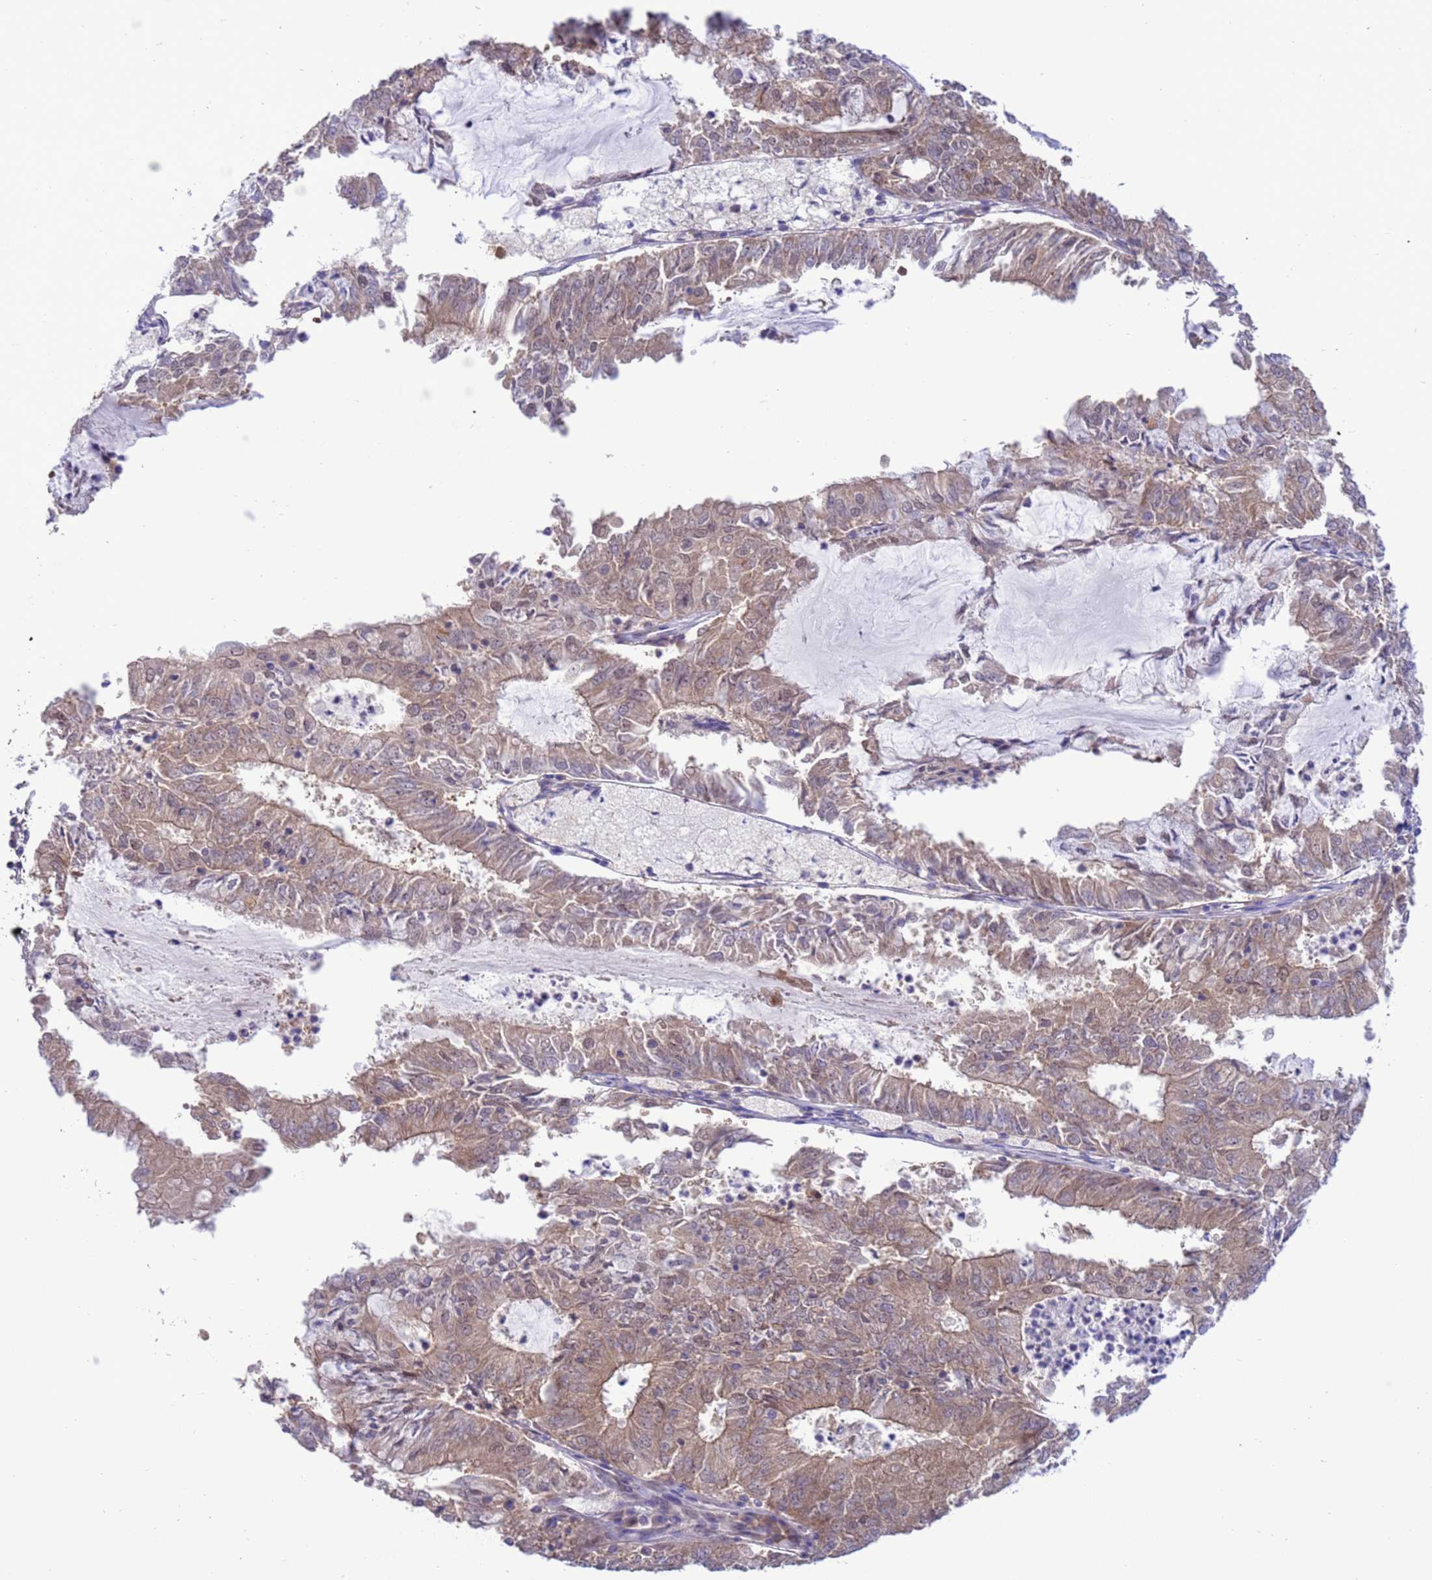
{"staining": {"intensity": "weak", "quantity": ">75%", "location": "cytoplasmic/membranous"}, "tissue": "endometrial cancer", "cell_type": "Tumor cells", "image_type": "cancer", "snomed": [{"axis": "morphology", "description": "Adenocarcinoma, NOS"}, {"axis": "topography", "description": "Endometrium"}], "caption": "Immunohistochemical staining of endometrial cancer (adenocarcinoma) displays low levels of weak cytoplasmic/membranous protein staining in about >75% of tumor cells.", "gene": "ZNF461", "patient": {"sex": "female", "age": 57}}